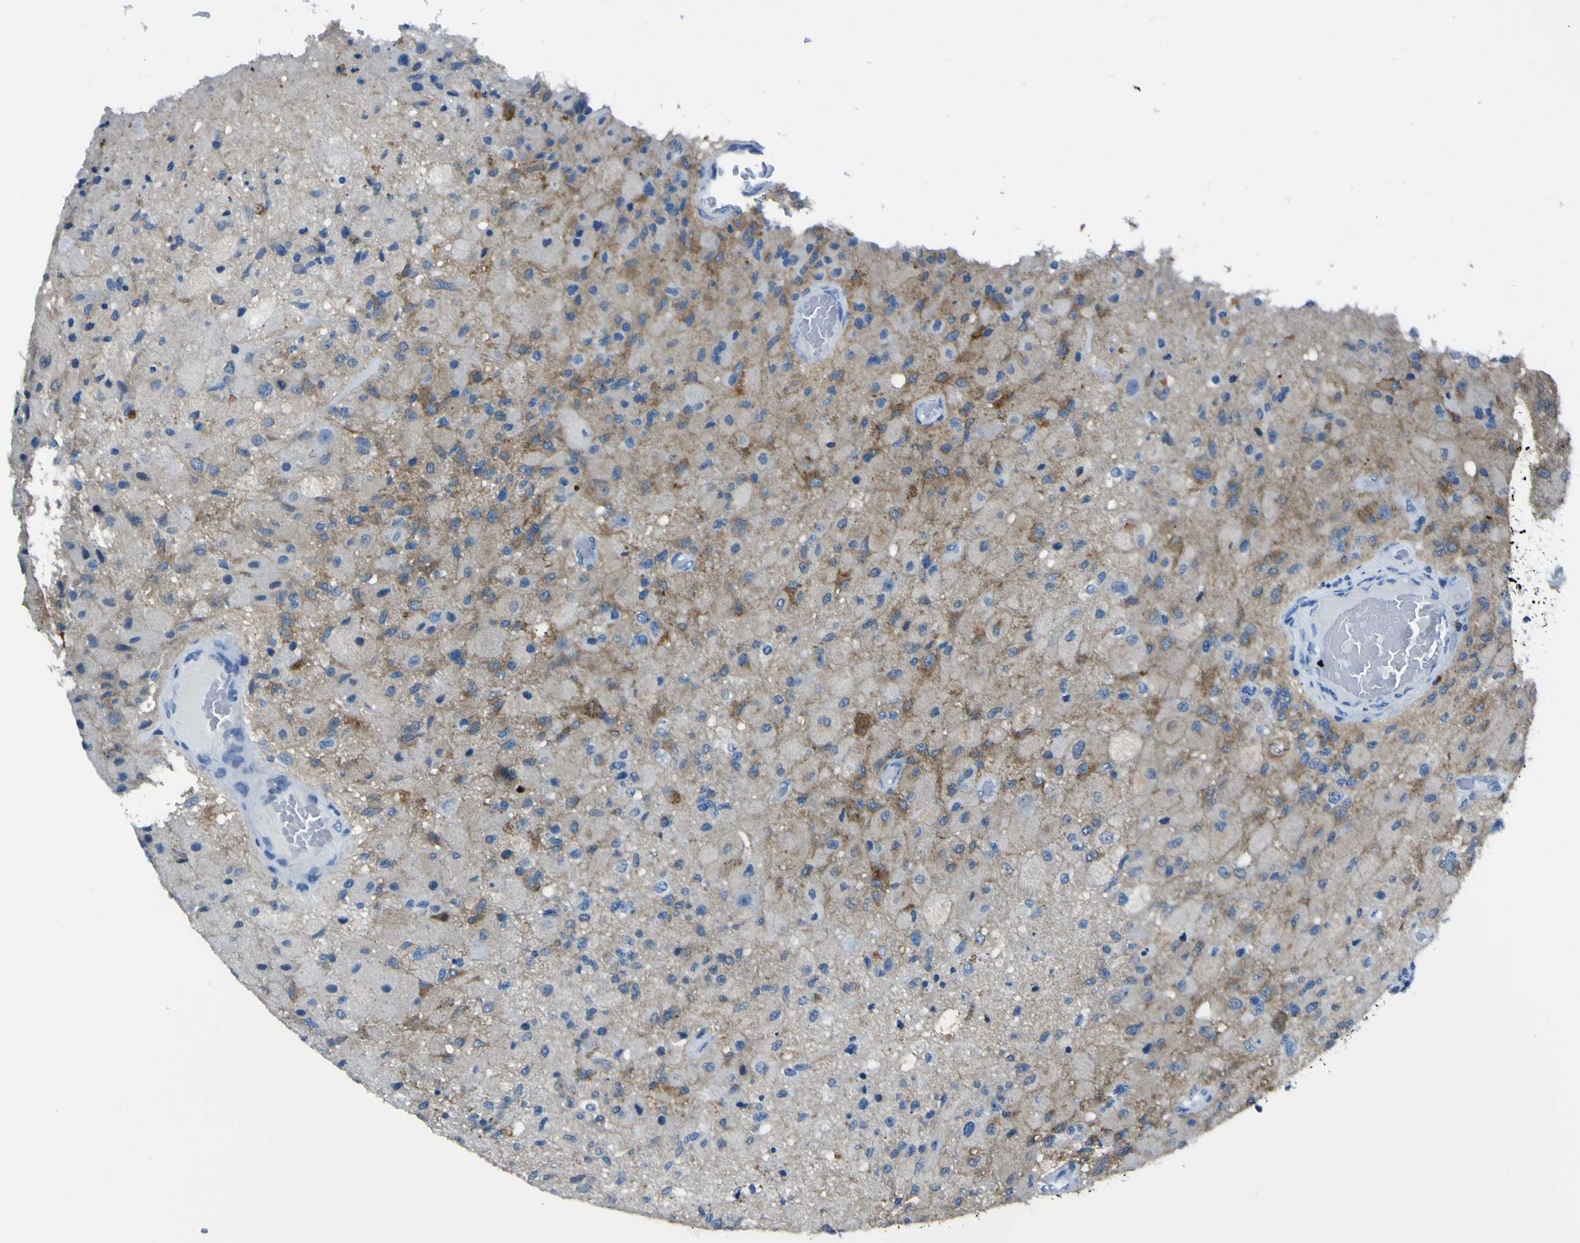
{"staining": {"intensity": "negative", "quantity": "none", "location": "none"}, "tissue": "glioma", "cell_type": "Tumor cells", "image_type": "cancer", "snomed": [{"axis": "morphology", "description": "Normal tissue, NOS"}, {"axis": "morphology", "description": "Glioma, malignant, High grade"}, {"axis": "topography", "description": "Cerebral cortex"}], "caption": "DAB immunohistochemical staining of human glioma exhibits no significant expression in tumor cells. (Brightfield microscopy of DAB (3,3'-diaminobenzidine) IHC at high magnification).", "gene": "PHKG1", "patient": {"sex": "male", "age": 77}}